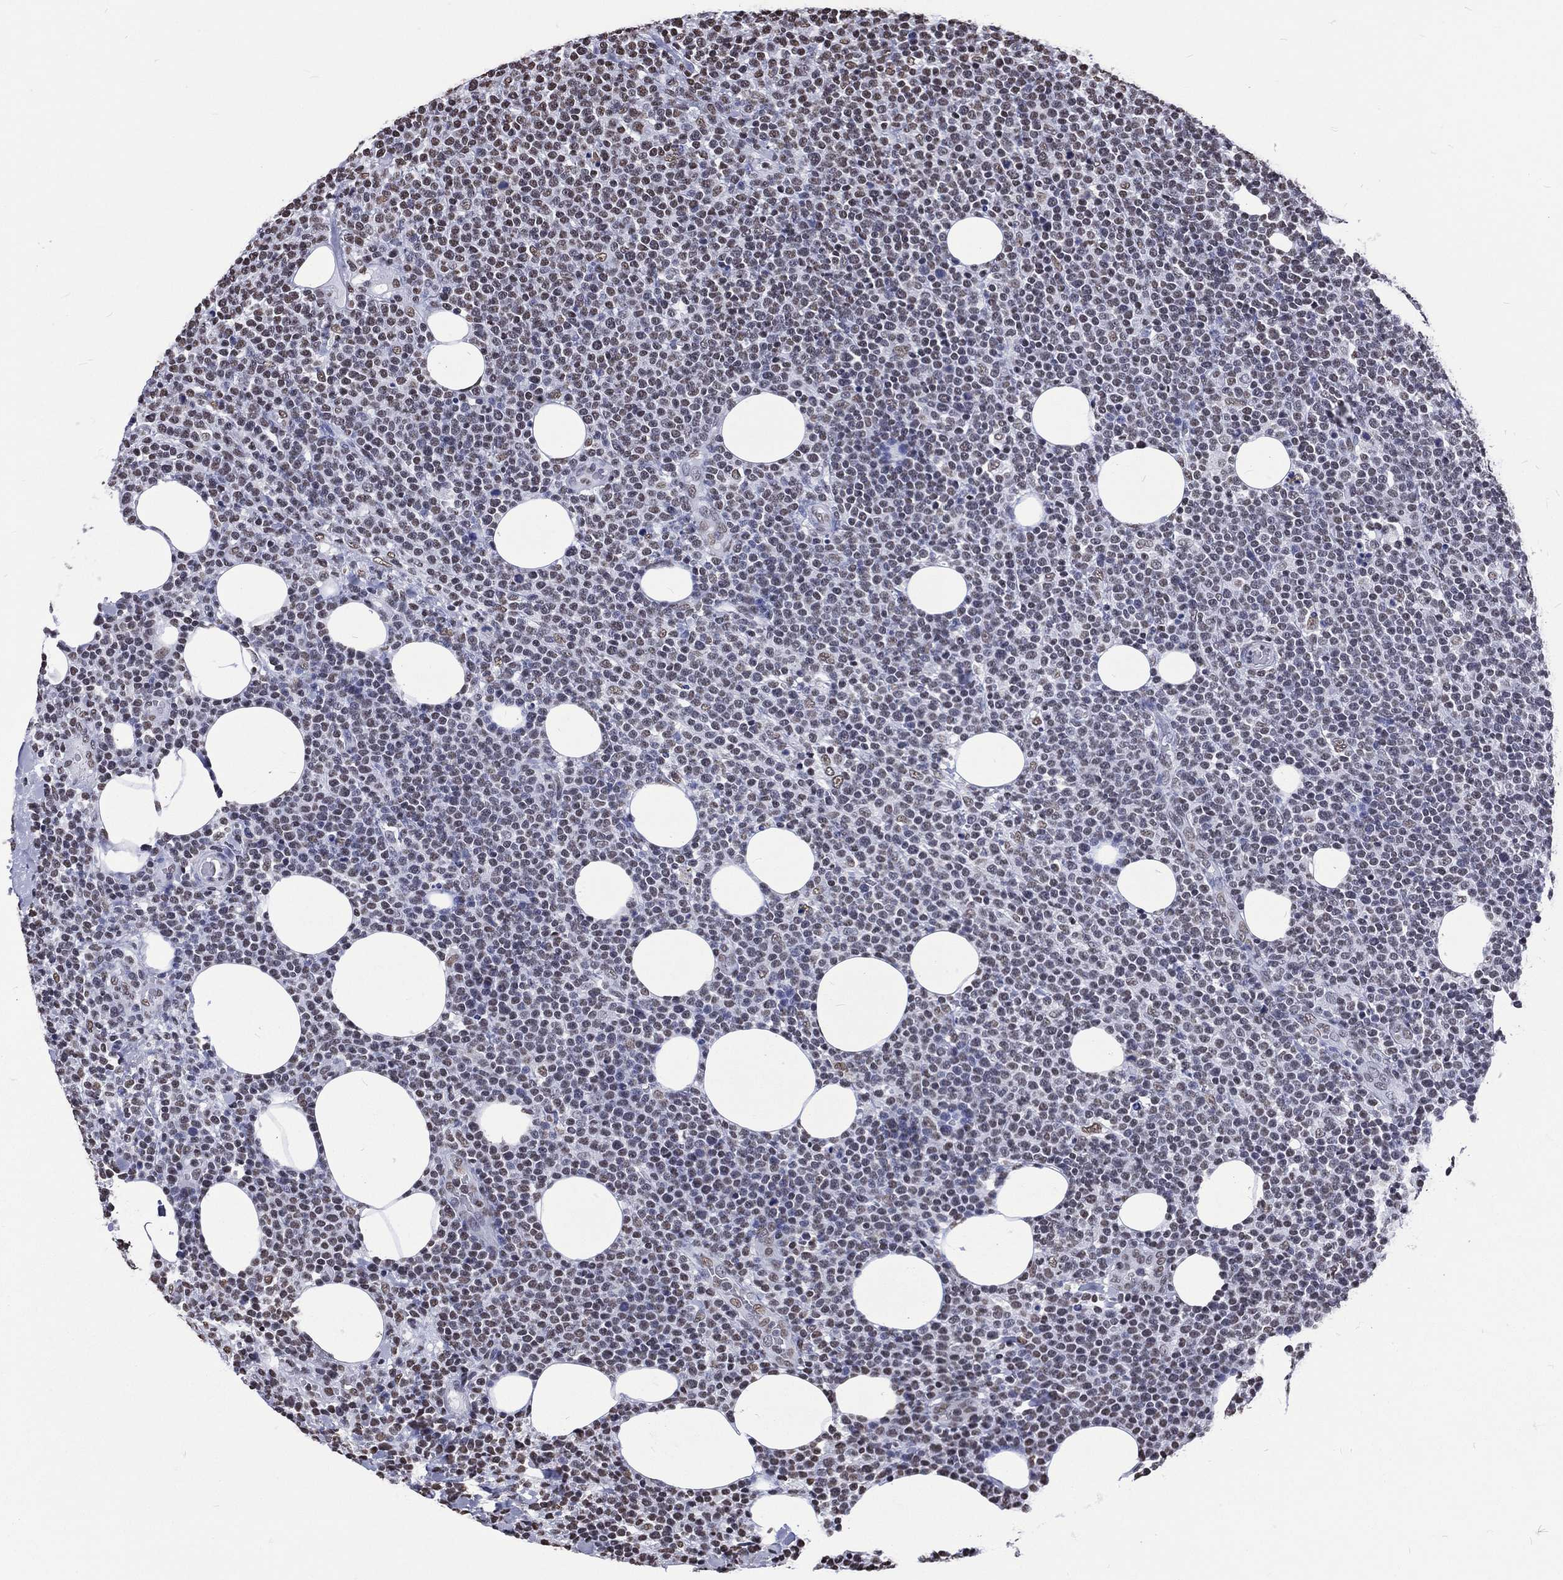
{"staining": {"intensity": "weak", "quantity": "<25%", "location": "nuclear"}, "tissue": "lymphoma", "cell_type": "Tumor cells", "image_type": "cancer", "snomed": [{"axis": "morphology", "description": "Malignant lymphoma, non-Hodgkin's type, High grade"}, {"axis": "topography", "description": "Lymph node"}], "caption": "IHC histopathology image of lymphoma stained for a protein (brown), which displays no expression in tumor cells. (Stains: DAB (3,3'-diaminobenzidine) IHC with hematoxylin counter stain, Microscopy: brightfield microscopy at high magnification).", "gene": "RETREG2", "patient": {"sex": "male", "age": 61}}